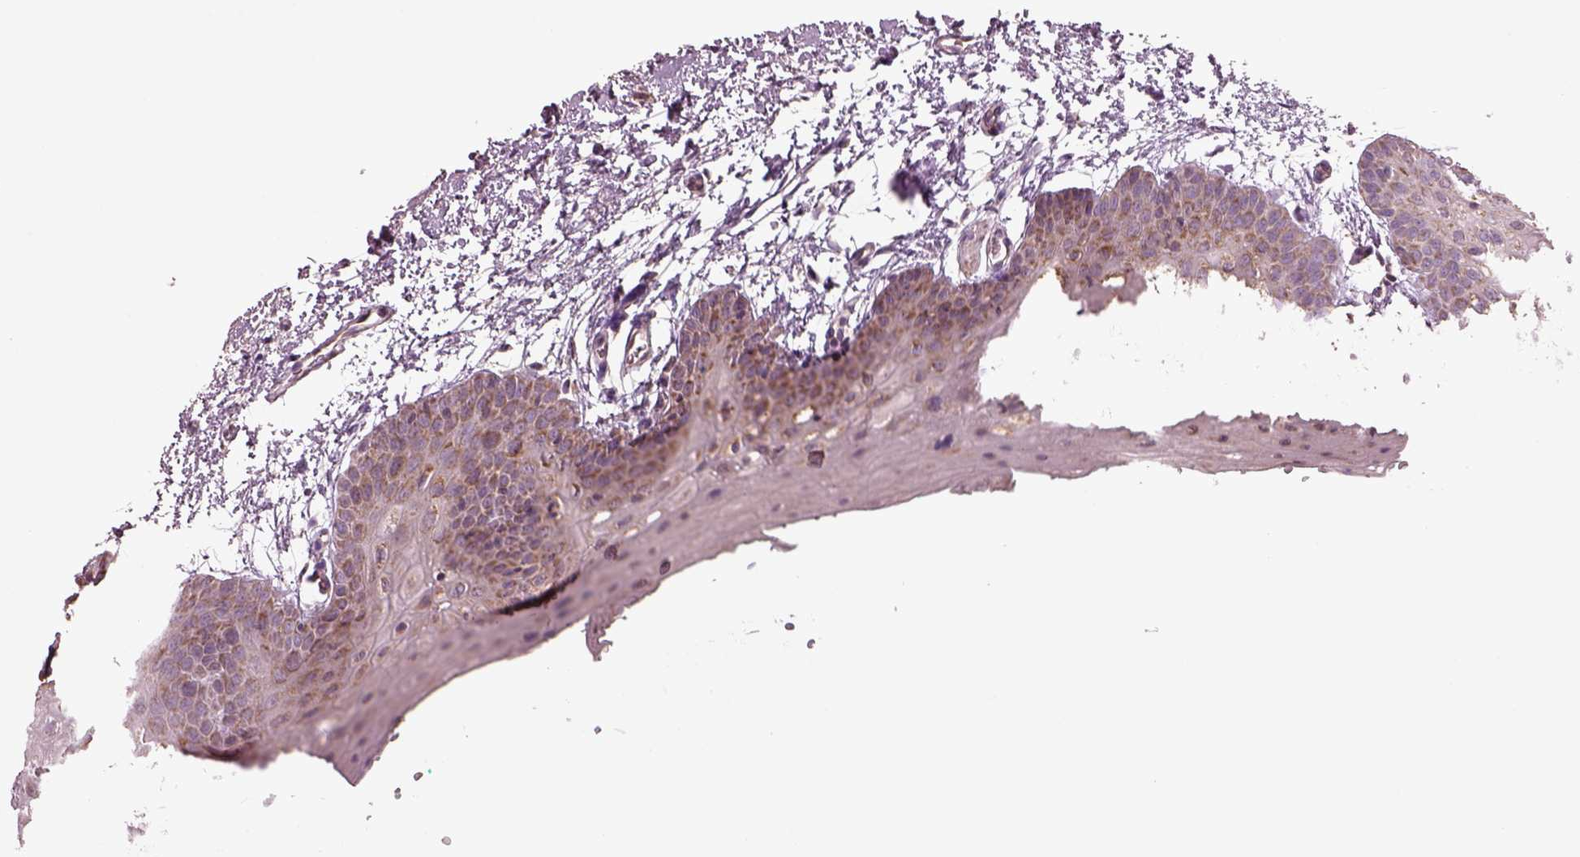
{"staining": {"intensity": "moderate", "quantity": ">75%", "location": "cytoplasmic/membranous"}, "tissue": "oral mucosa", "cell_type": "Squamous epithelial cells", "image_type": "normal", "snomed": [{"axis": "morphology", "description": "Normal tissue, NOS"}, {"axis": "morphology", "description": "Squamous cell carcinoma, NOS"}, {"axis": "topography", "description": "Oral tissue"}, {"axis": "topography", "description": "Head-Neck"}], "caption": "Human oral mucosa stained with a brown dye reveals moderate cytoplasmic/membranous positive staining in about >75% of squamous epithelial cells.", "gene": "SLC25A31", "patient": {"sex": "female", "age": 50}}